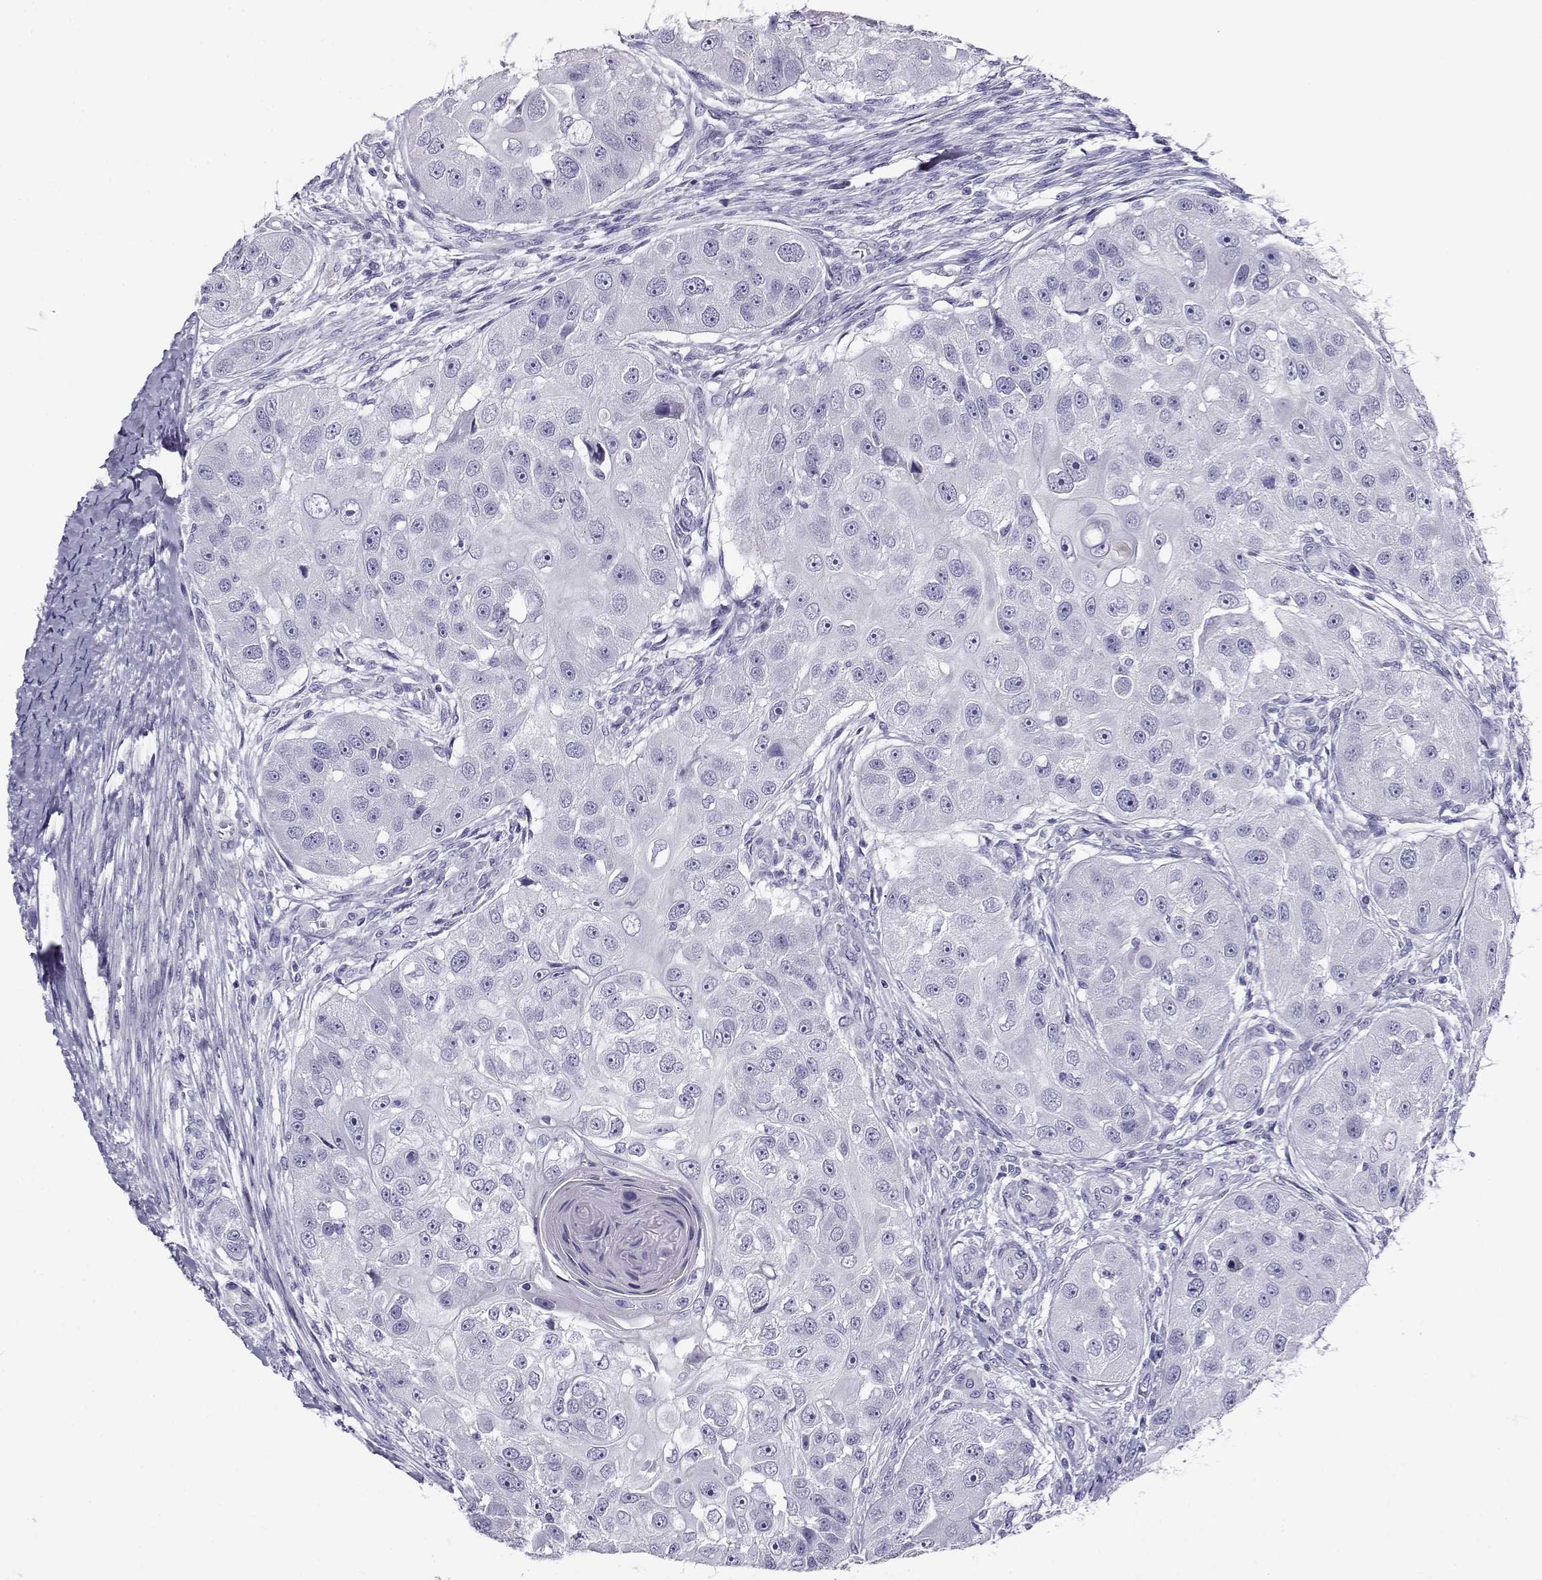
{"staining": {"intensity": "negative", "quantity": "none", "location": "none"}, "tissue": "head and neck cancer", "cell_type": "Tumor cells", "image_type": "cancer", "snomed": [{"axis": "morphology", "description": "Squamous cell carcinoma, NOS"}, {"axis": "topography", "description": "Head-Neck"}], "caption": "Squamous cell carcinoma (head and neck) was stained to show a protein in brown. There is no significant positivity in tumor cells. (Stains: DAB IHC with hematoxylin counter stain, Microscopy: brightfield microscopy at high magnification).", "gene": "CABS1", "patient": {"sex": "male", "age": 51}}